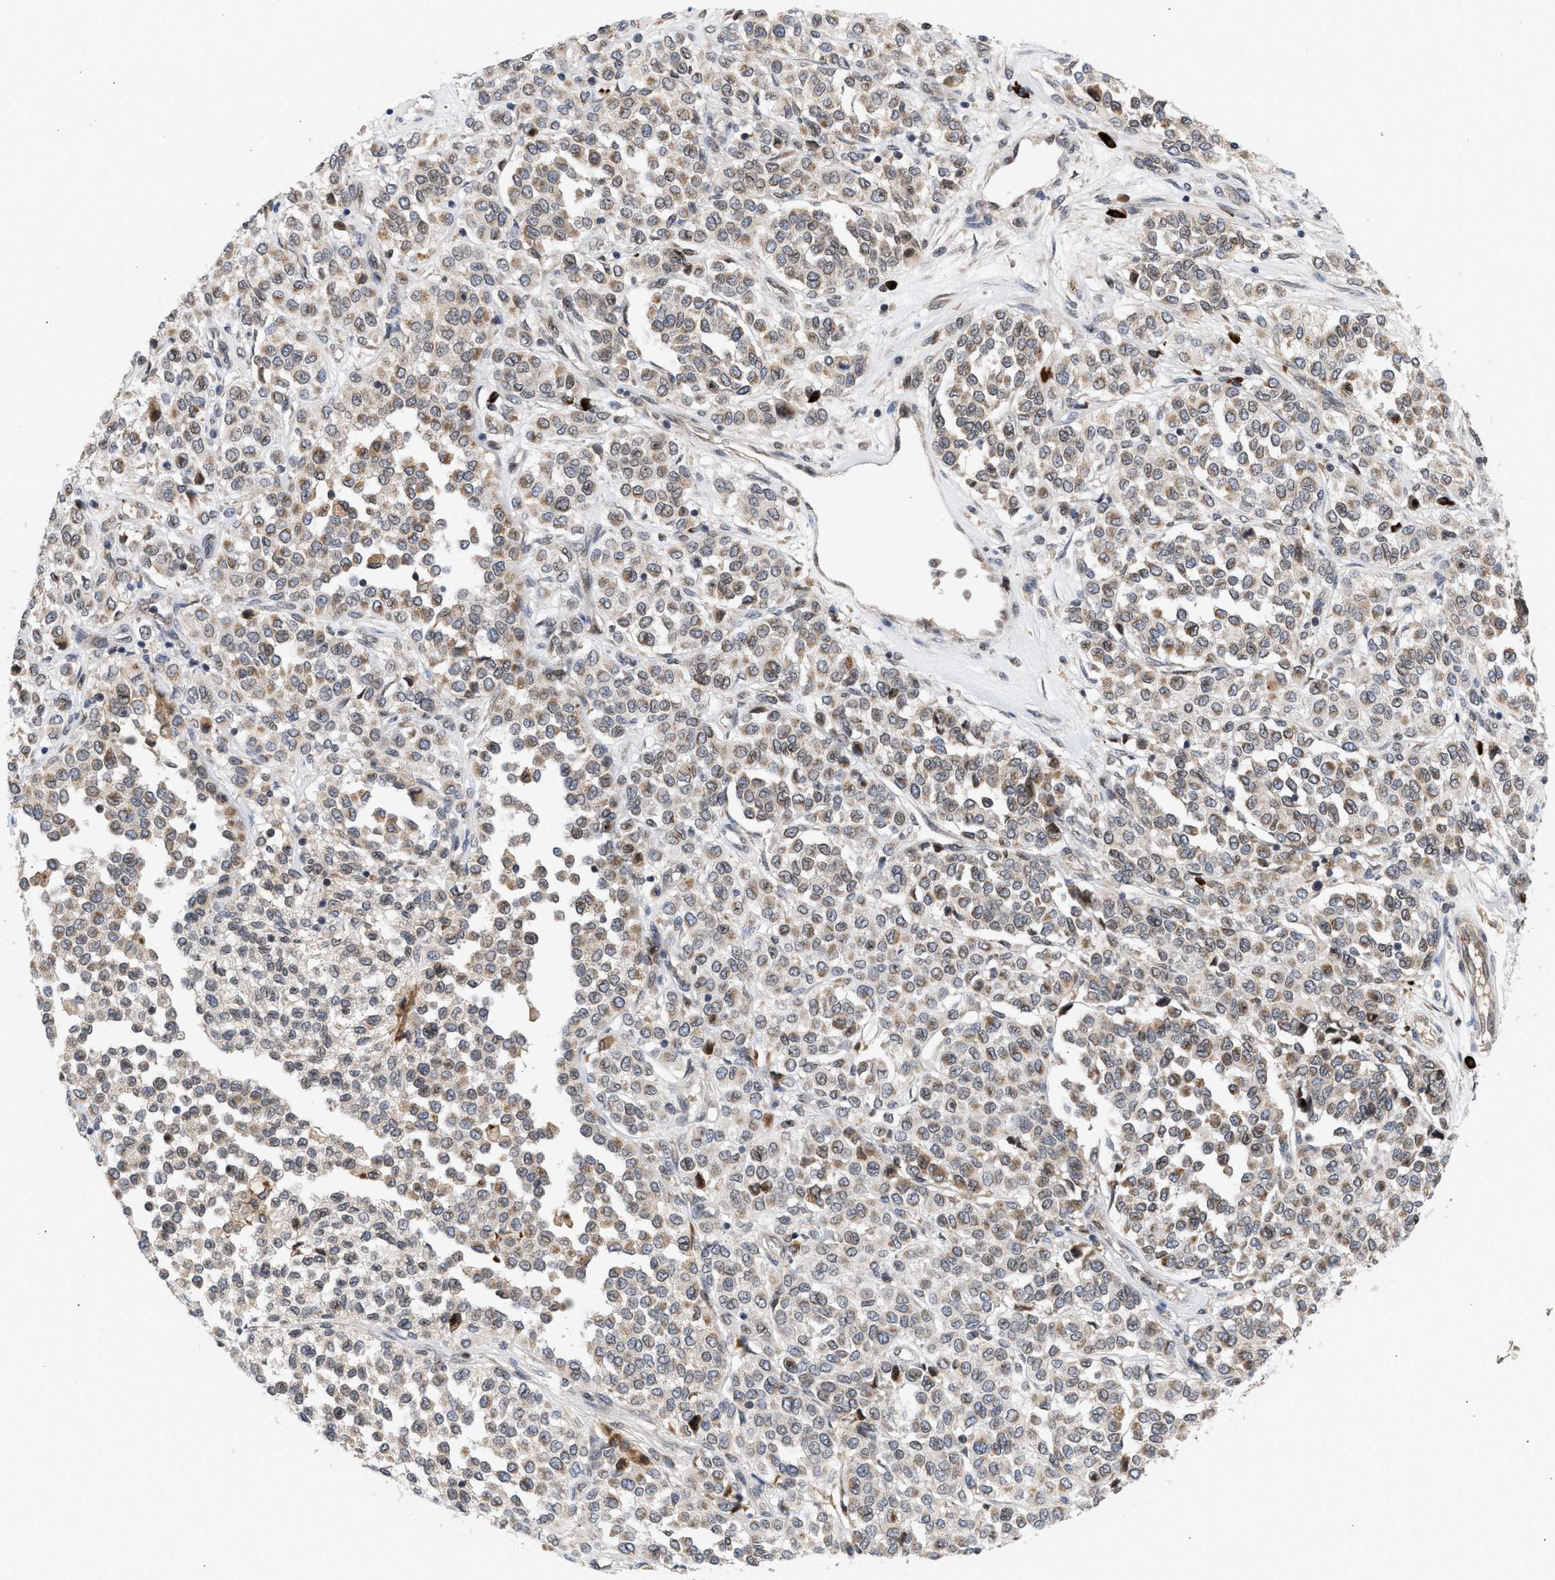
{"staining": {"intensity": "weak", "quantity": "25%-75%", "location": "cytoplasmic/membranous"}, "tissue": "melanoma", "cell_type": "Tumor cells", "image_type": "cancer", "snomed": [{"axis": "morphology", "description": "Malignant melanoma, Metastatic site"}, {"axis": "topography", "description": "Pancreas"}], "caption": "High-power microscopy captured an immunohistochemistry (IHC) micrograph of malignant melanoma (metastatic site), revealing weak cytoplasmic/membranous staining in approximately 25%-75% of tumor cells. Using DAB (3,3'-diaminobenzidine) (brown) and hematoxylin (blue) stains, captured at high magnification using brightfield microscopy.", "gene": "NUP62", "patient": {"sex": "female", "age": 30}}